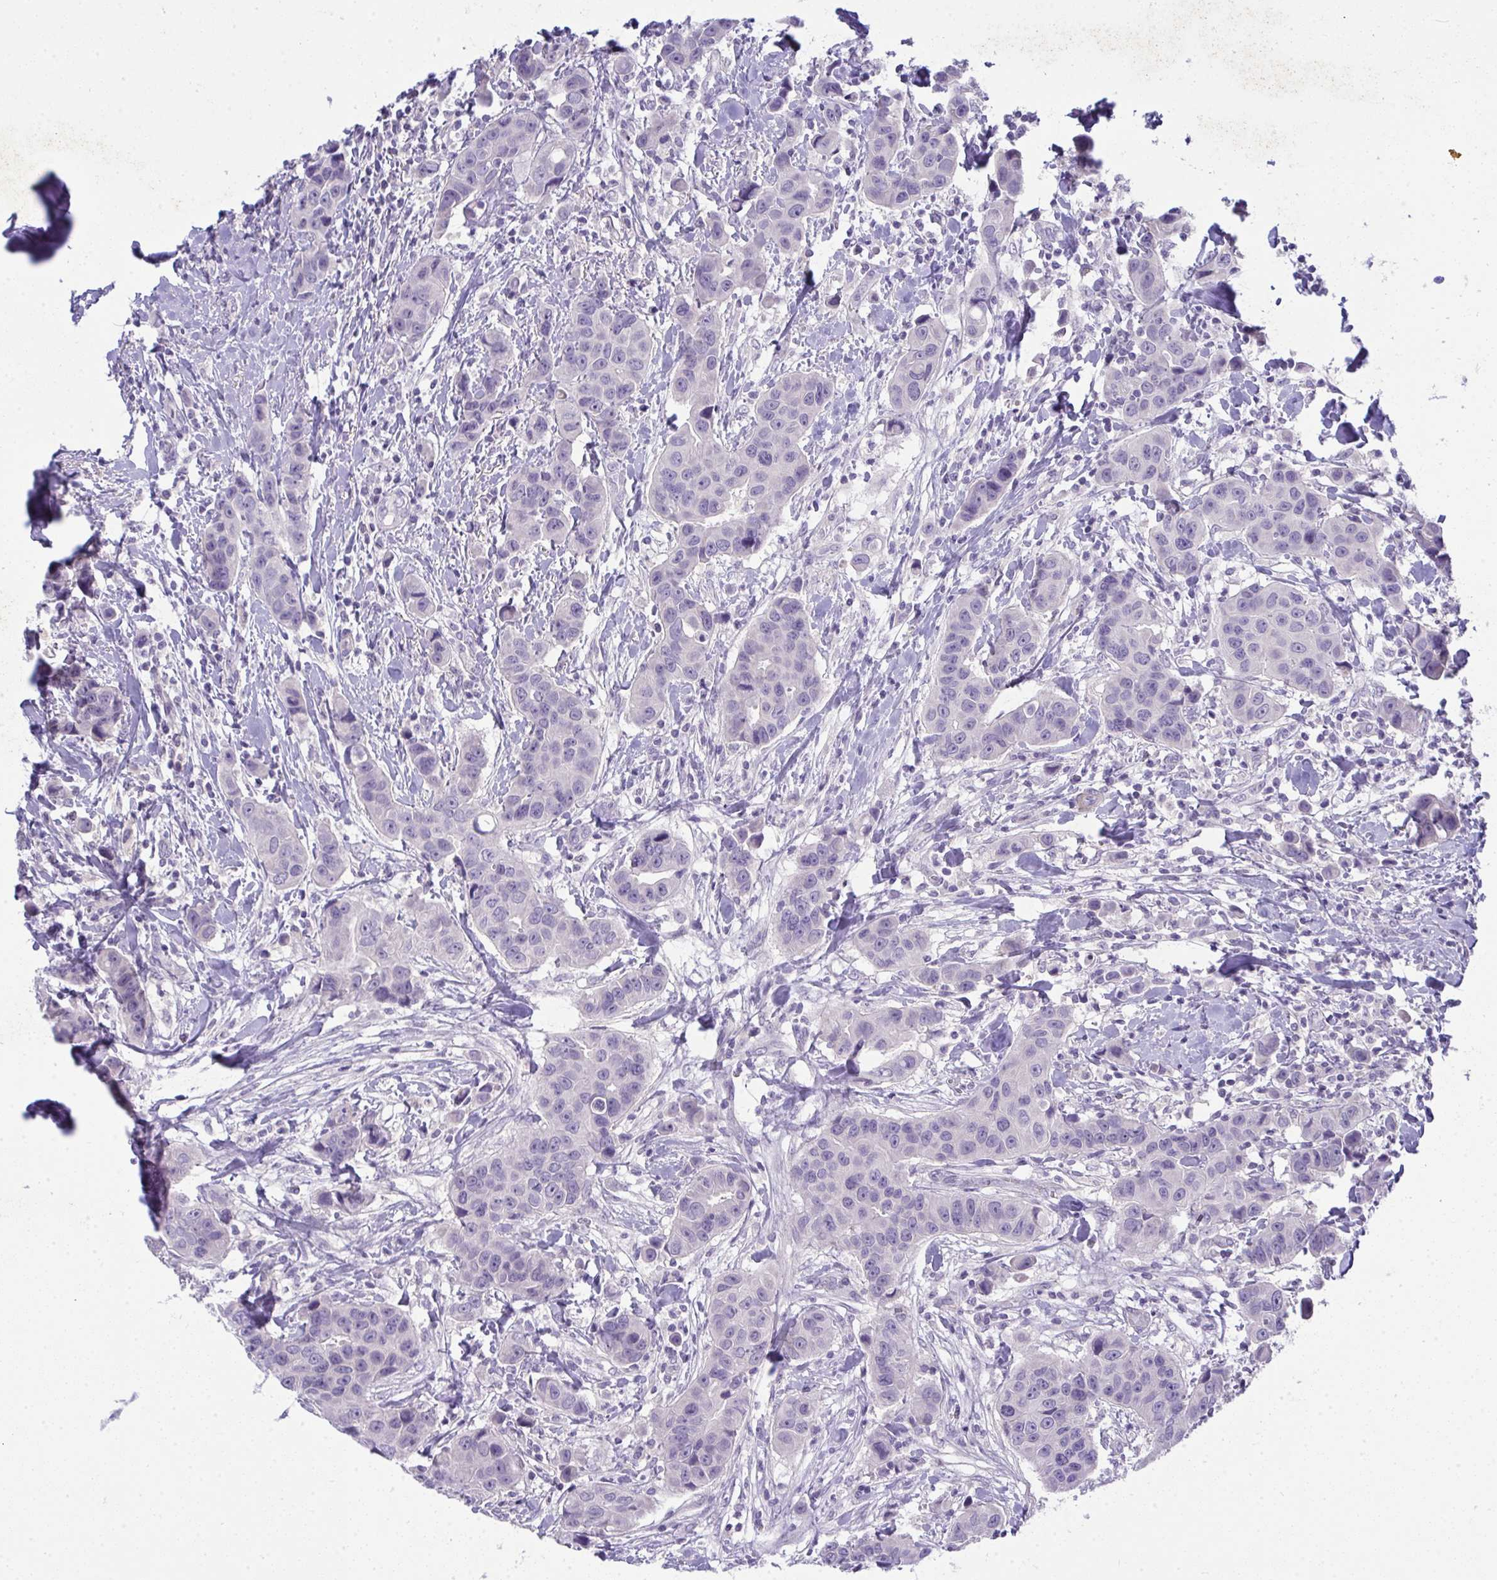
{"staining": {"intensity": "negative", "quantity": "none", "location": "none"}, "tissue": "breast cancer", "cell_type": "Tumor cells", "image_type": "cancer", "snomed": [{"axis": "morphology", "description": "Duct carcinoma"}, {"axis": "topography", "description": "Breast"}], "caption": "Breast cancer was stained to show a protein in brown. There is no significant positivity in tumor cells.", "gene": "SPTB", "patient": {"sex": "female", "age": 24}}